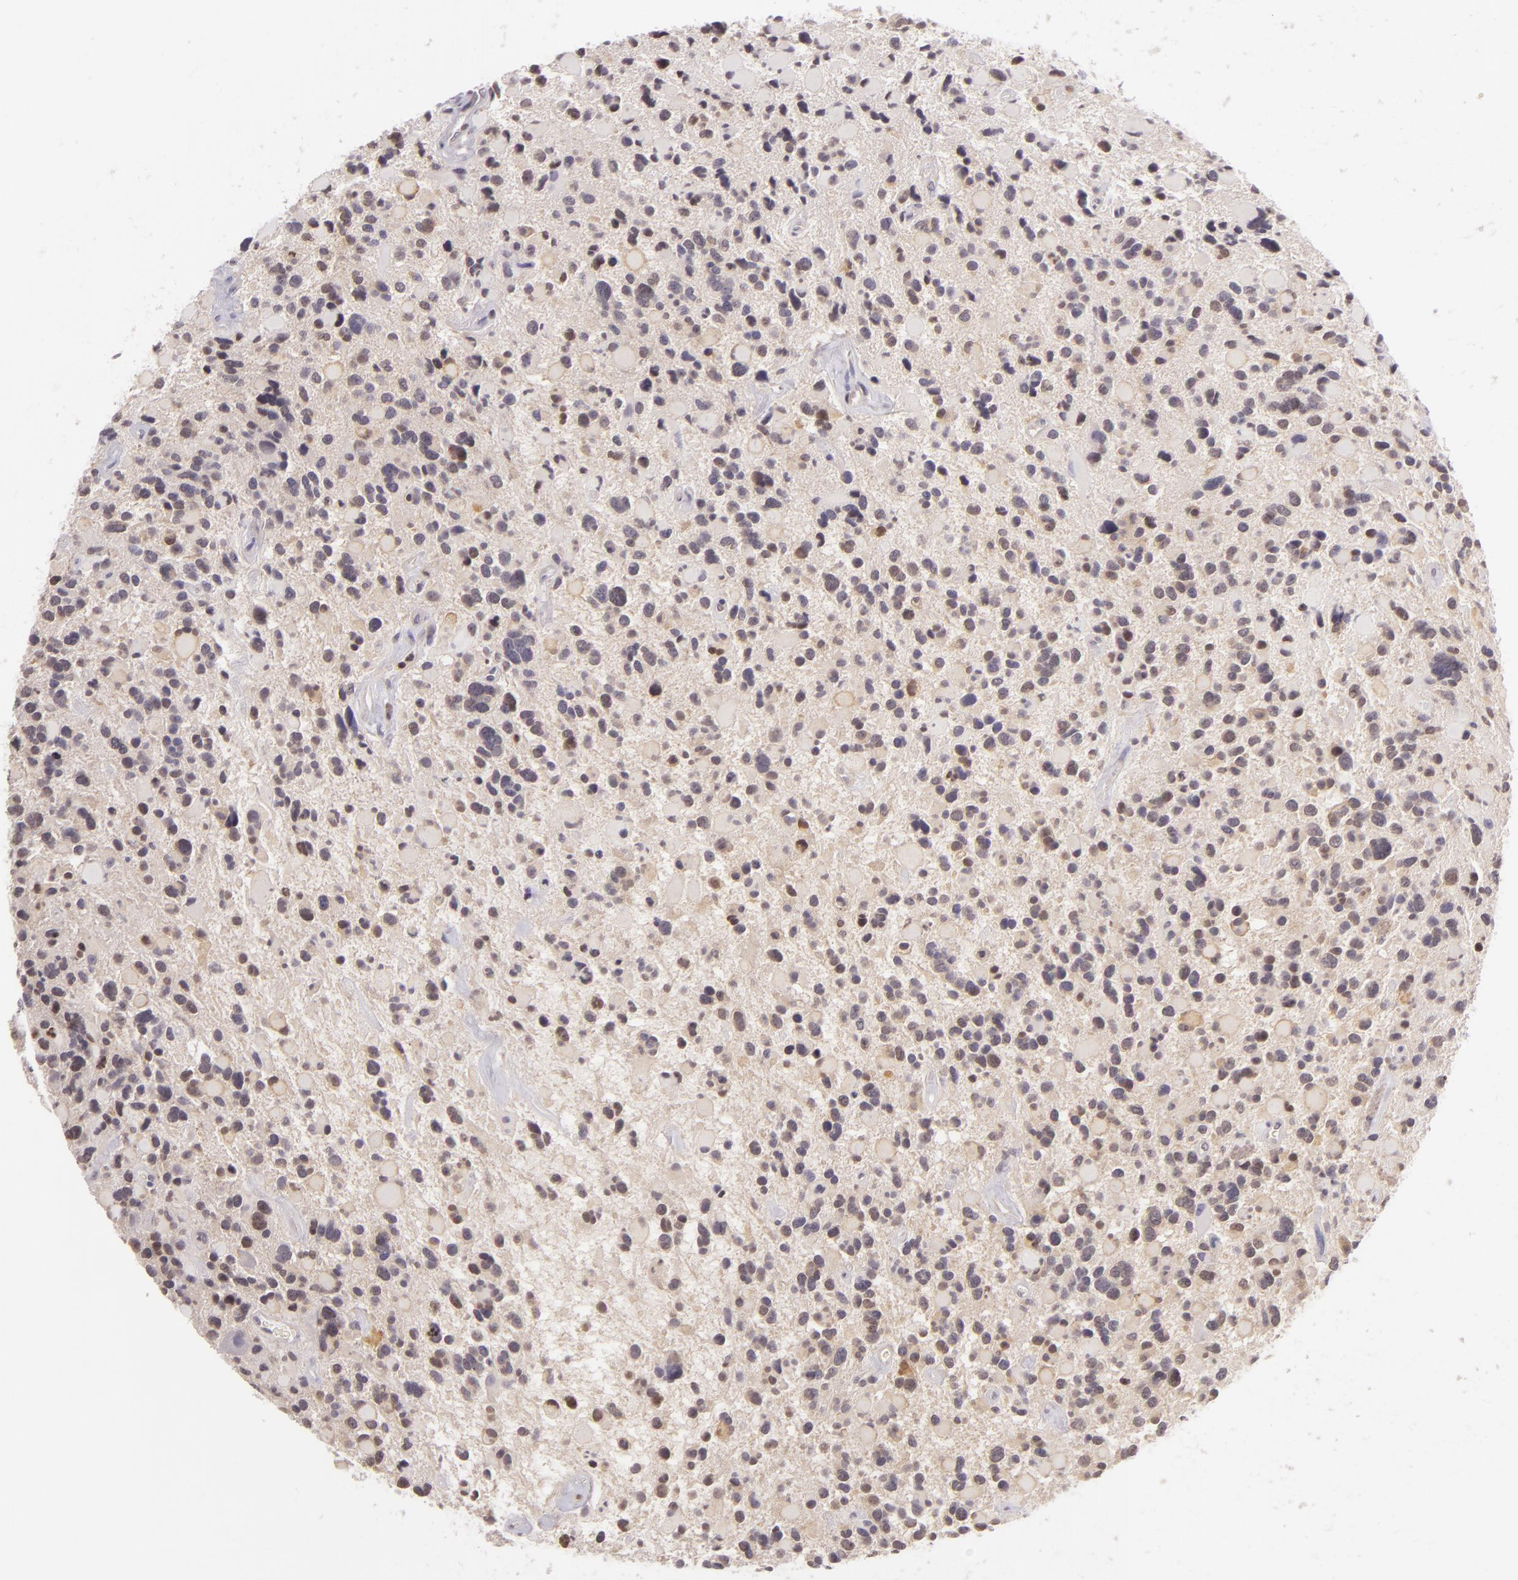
{"staining": {"intensity": "weak", "quantity": "<25%", "location": "cytoplasmic/membranous"}, "tissue": "glioma", "cell_type": "Tumor cells", "image_type": "cancer", "snomed": [{"axis": "morphology", "description": "Glioma, malignant, High grade"}, {"axis": "topography", "description": "Brain"}], "caption": "There is no significant expression in tumor cells of malignant glioma (high-grade). (Brightfield microscopy of DAB (3,3'-diaminobenzidine) immunohistochemistry (IHC) at high magnification).", "gene": "IMPDH1", "patient": {"sex": "female", "age": 37}}